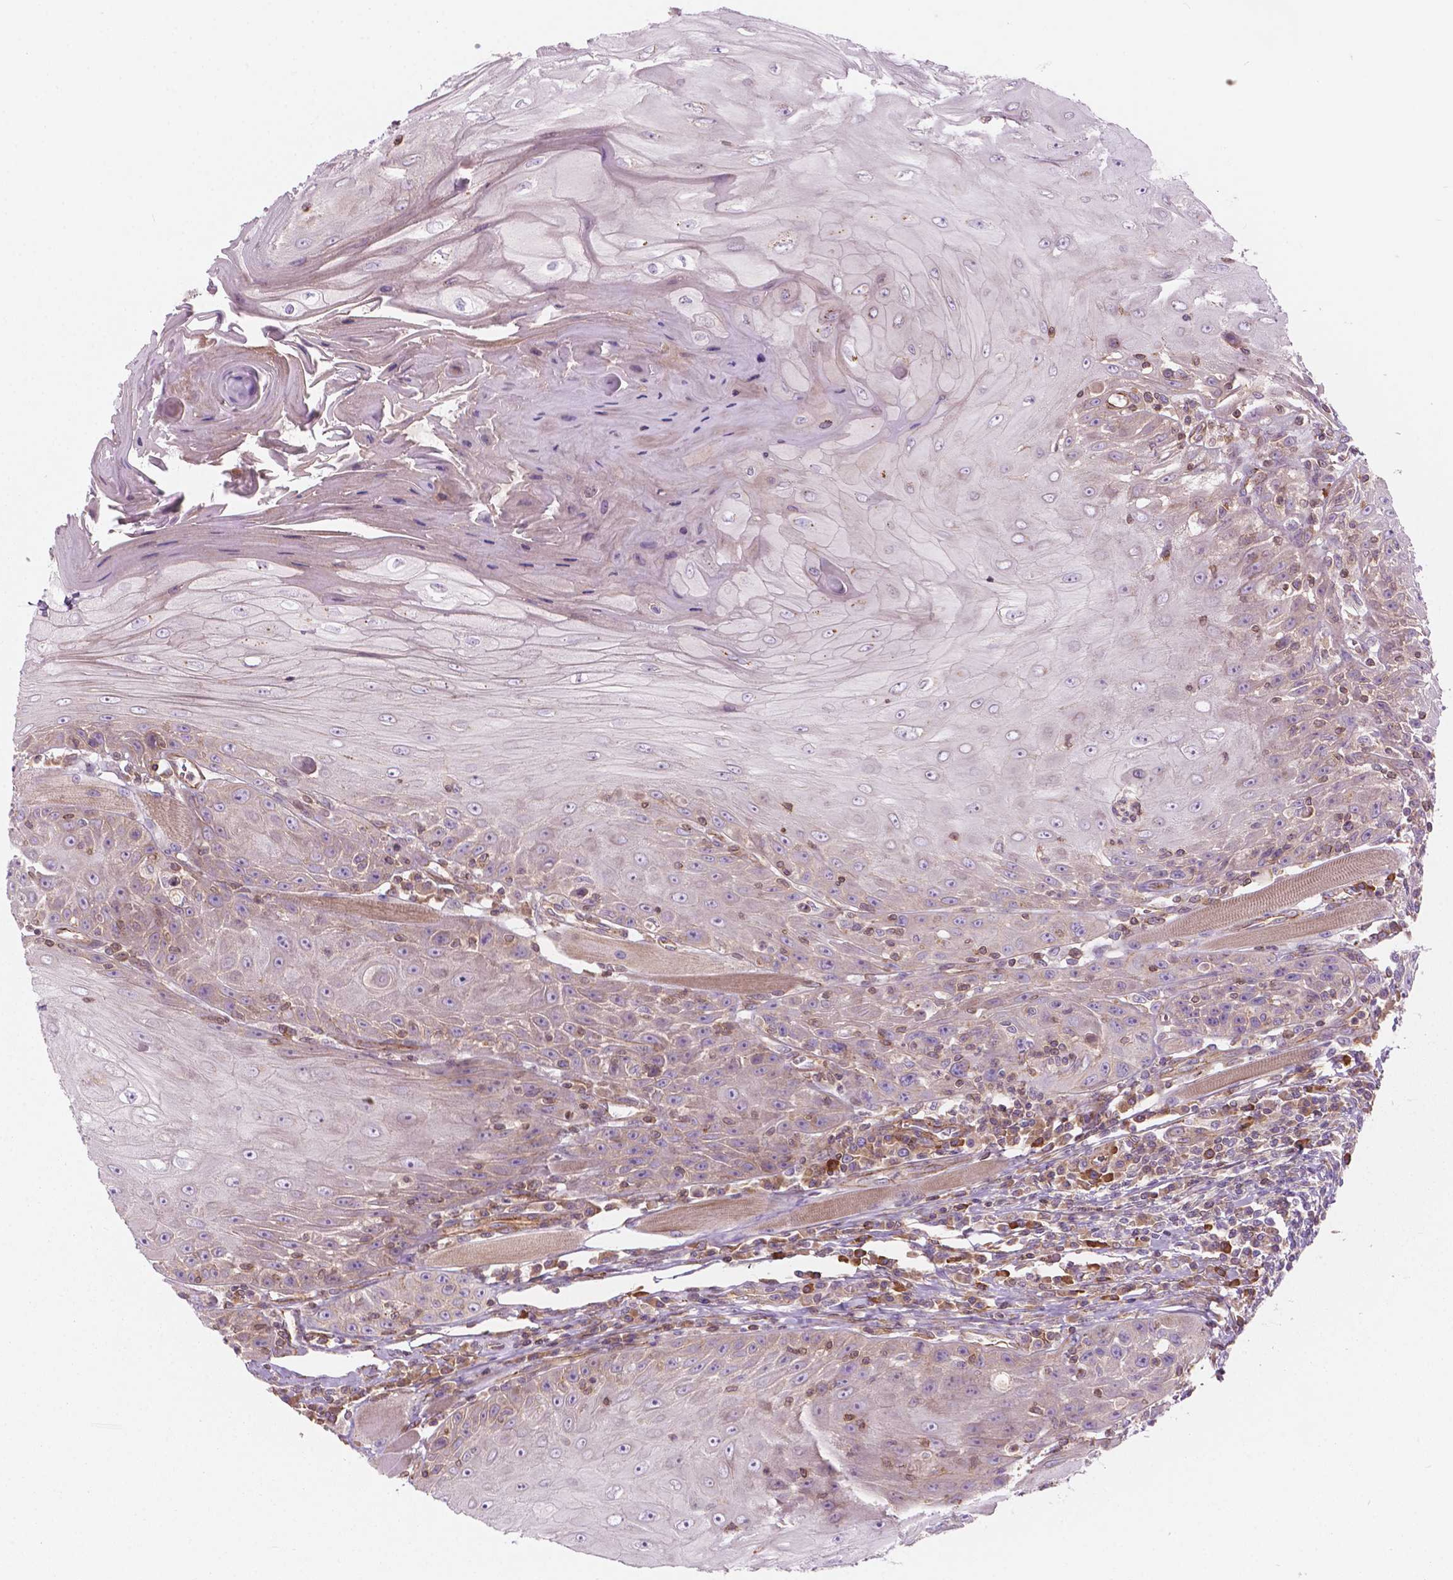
{"staining": {"intensity": "negative", "quantity": "none", "location": "none"}, "tissue": "head and neck cancer", "cell_type": "Tumor cells", "image_type": "cancer", "snomed": [{"axis": "morphology", "description": "Squamous cell carcinoma, NOS"}, {"axis": "topography", "description": "Head-Neck"}], "caption": "The immunohistochemistry micrograph has no significant staining in tumor cells of head and neck cancer (squamous cell carcinoma) tissue. (Brightfield microscopy of DAB (3,3'-diaminobenzidine) immunohistochemistry at high magnification).", "gene": "SURF4", "patient": {"sex": "male", "age": 52}}